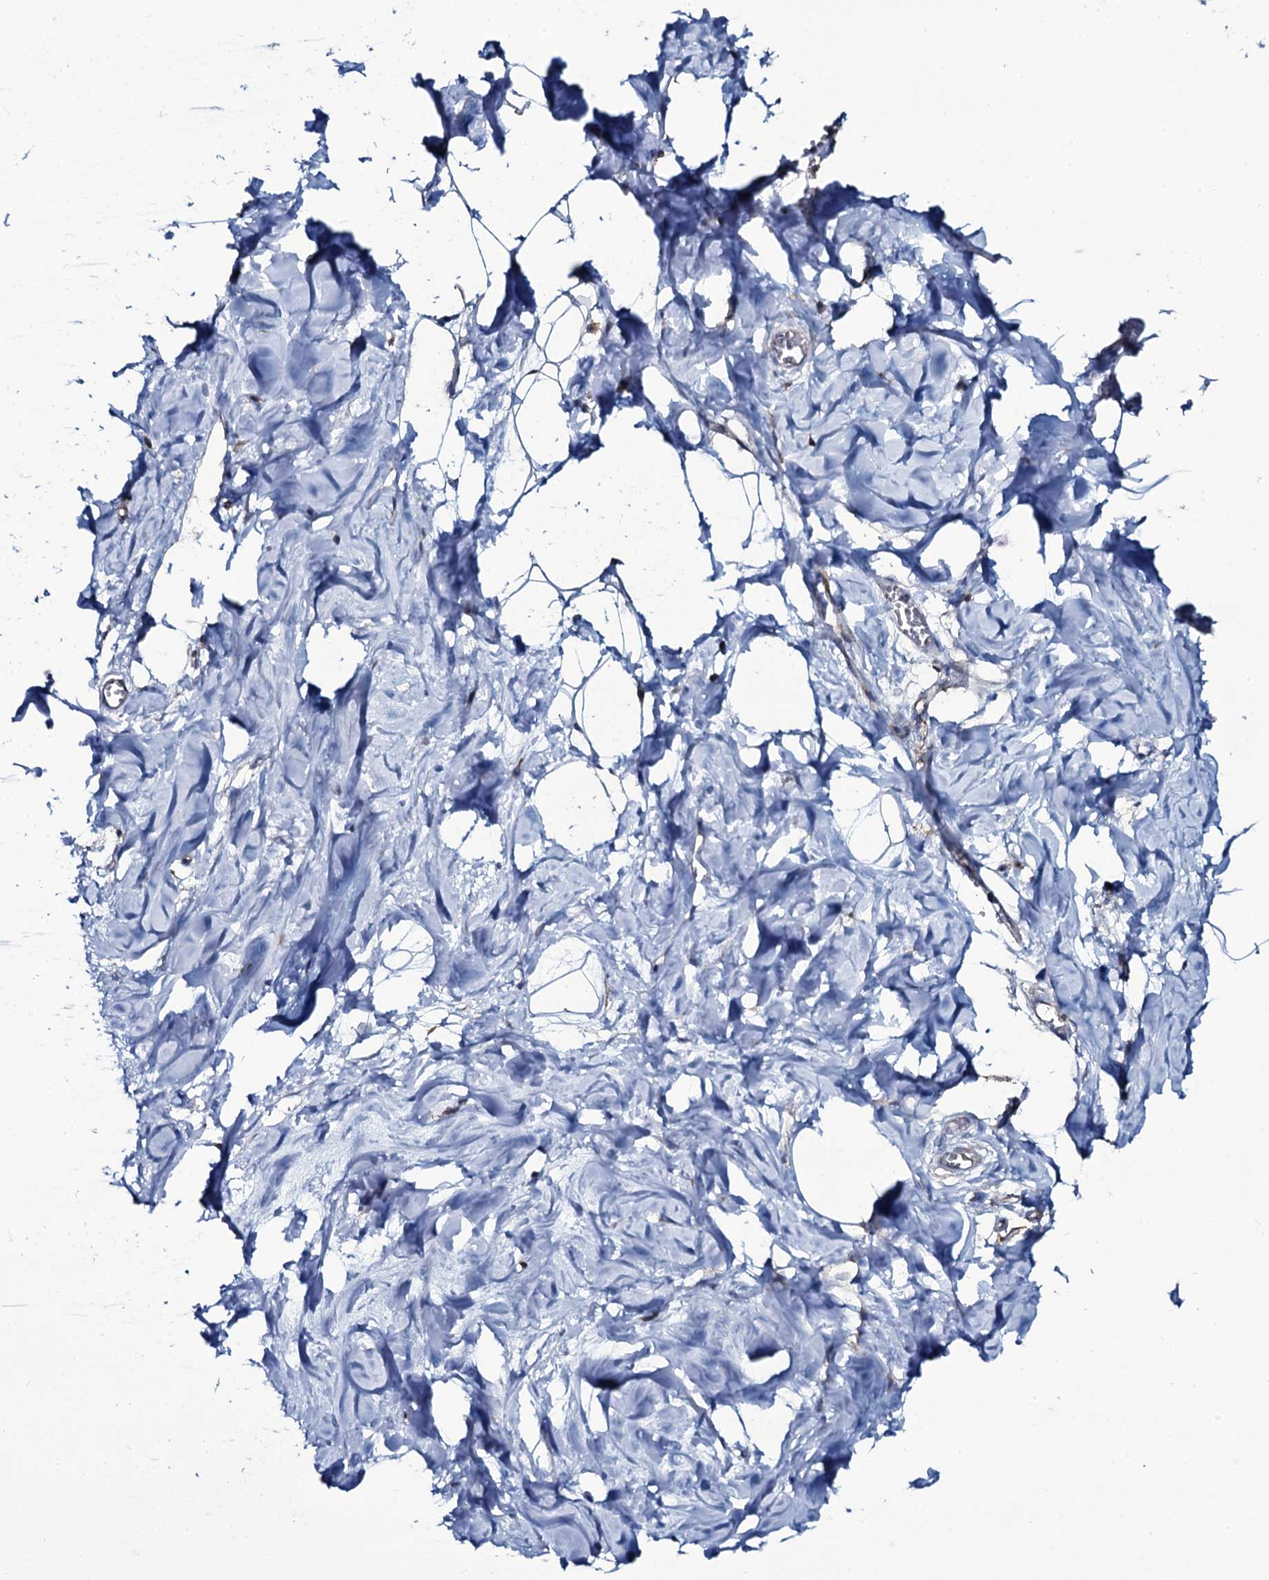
{"staining": {"intensity": "negative", "quantity": "none", "location": "none"}, "tissue": "breast", "cell_type": "Adipocytes", "image_type": "normal", "snomed": [{"axis": "morphology", "description": "Normal tissue, NOS"}, {"axis": "topography", "description": "Breast"}], "caption": "DAB (3,3'-diaminobenzidine) immunohistochemical staining of normal human breast shows no significant positivity in adipocytes.", "gene": "SNAP23", "patient": {"sex": "female", "age": 27}}